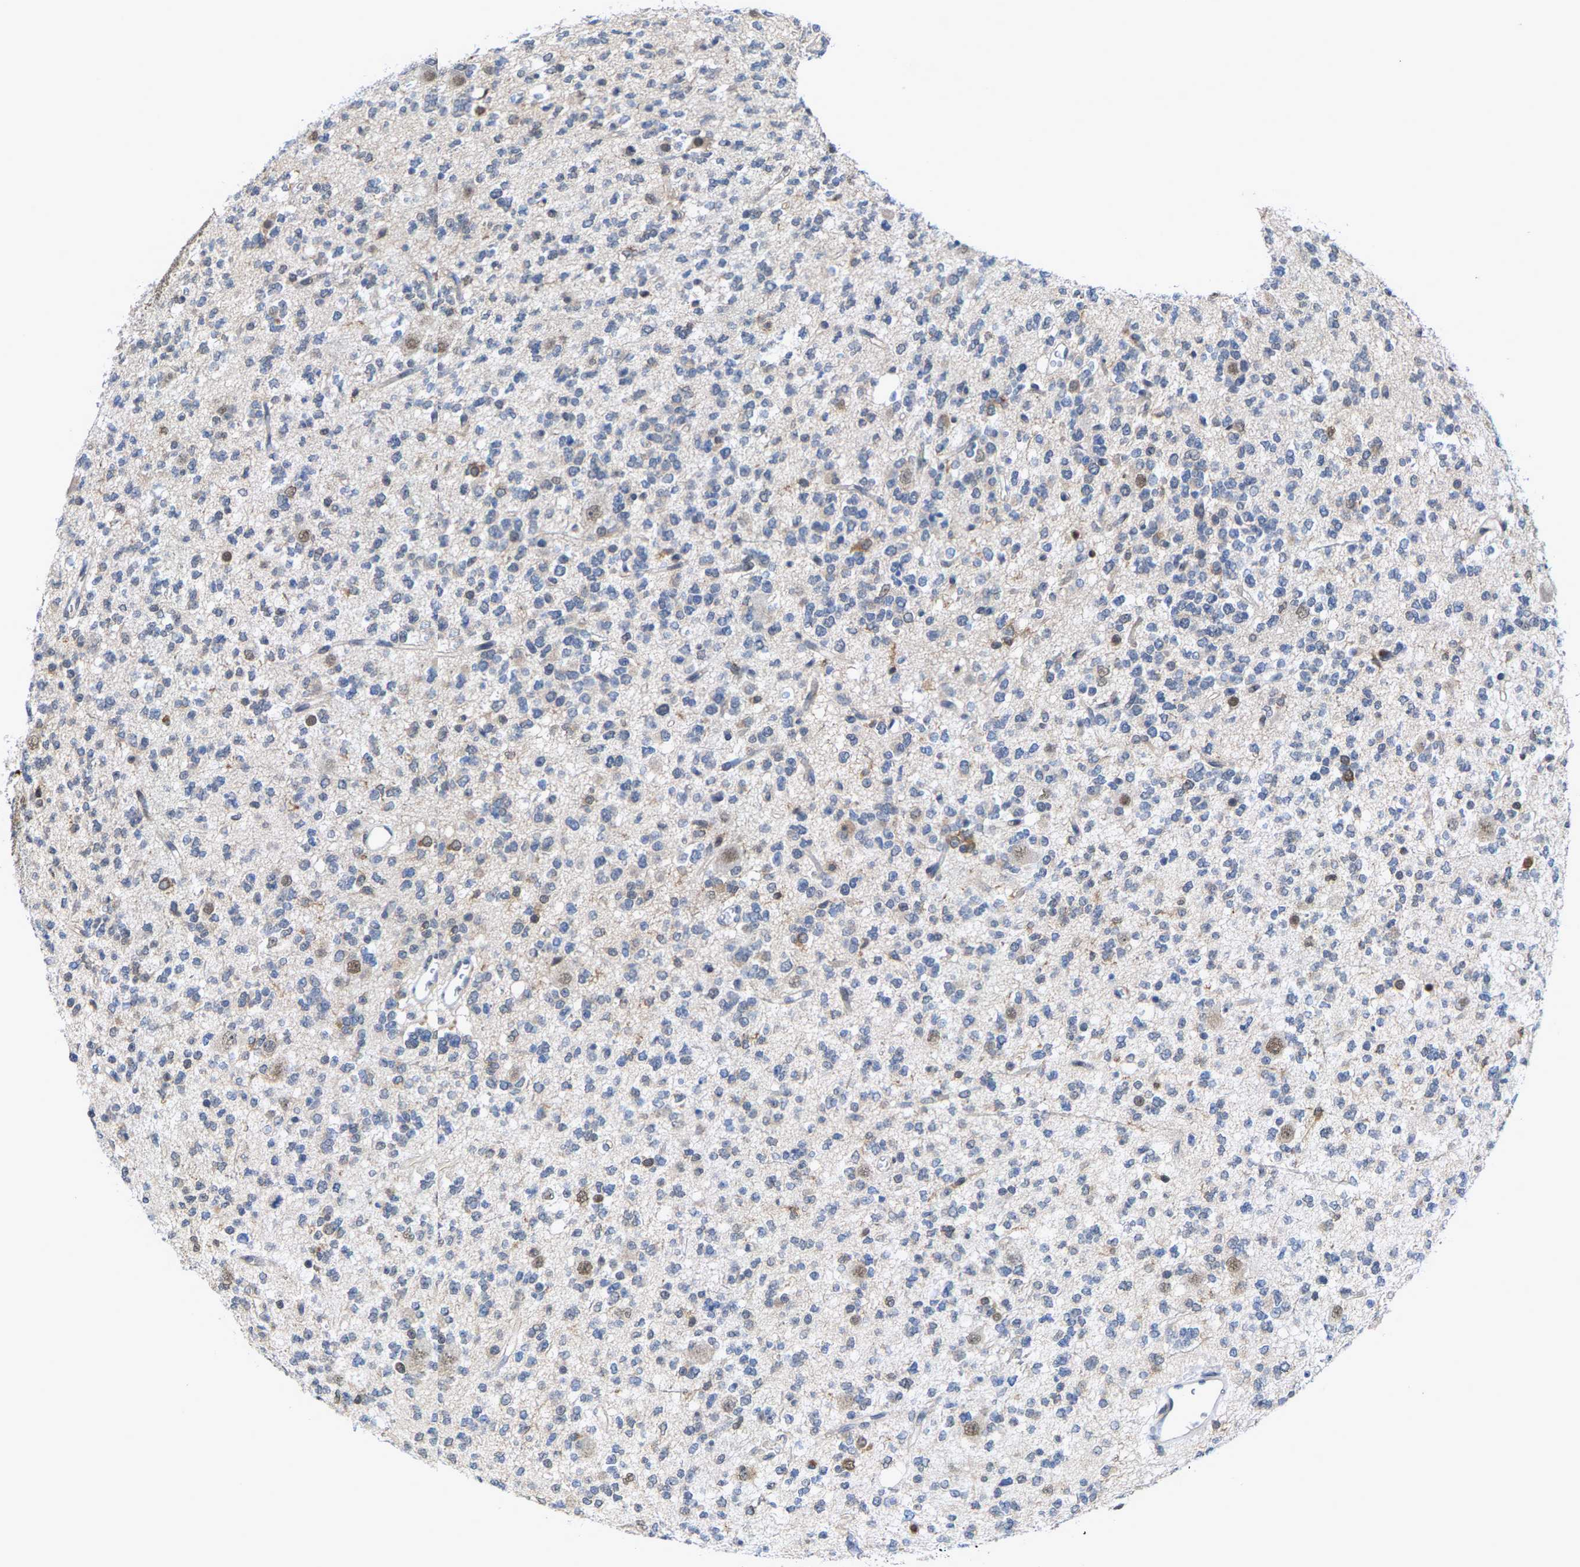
{"staining": {"intensity": "weak", "quantity": "<25%", "location": "cytoplasmic/membranous,nuclear"}, "tissue": "glioma", "cell_type": "Tumor cells", "image_type": "cancer", "snomed": [{"axis": "morphology", "description": "Glioma, malignant, Low grade"}, {"axis": "topography", "description": "Brain"}], "caption": "High power microscopy image of an immunohistochemistry (IHC) histopathology image of low-grade glioma (malignant), revealing no significant positivity in tumor cells. (DAB IHC with hematoxylin counter stain).", "gene": "FGD3", "patient": {"sex": "male", "age": 38}}